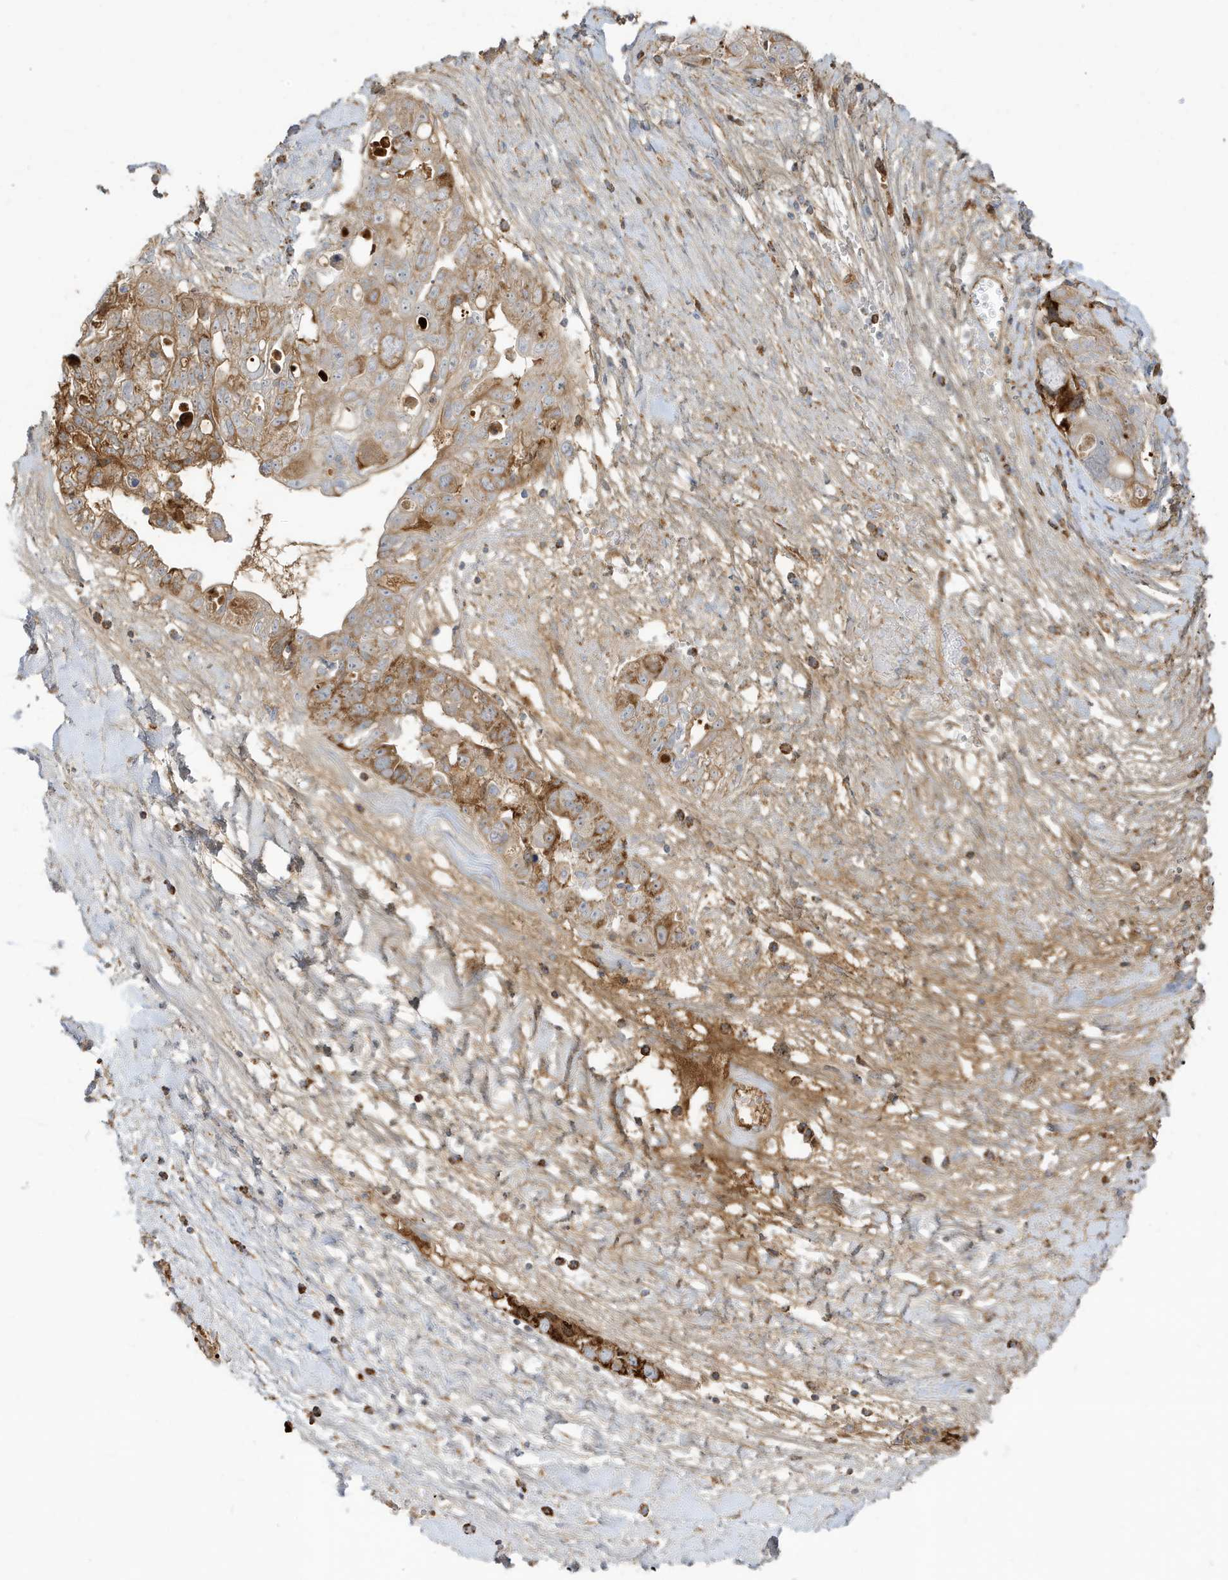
{"staining": {"intensity": "moderate", "quantity": "<25%", "location": "cytoplasmic/membranous"}, "tissue": "ovarian cancer", "cell_type": "Tumor cells", "image_type": "cancer", "snomed": [{"axis": "morphology", "description": "Carcinoma, NOS"}, {"axis": "morphology", "description": "Cystadenocarcinoma, serous, NOS"}, {"axis": "topography", "description": "Ovary"}], "caption": "This is an image of immunohistochemistry staining of ovarian cancer, which shows moderate positivity in the cytoplasmic/membranous of tumor cells.", "gene": "IFT57", "patient": {"sex": "female", "age": 69}}